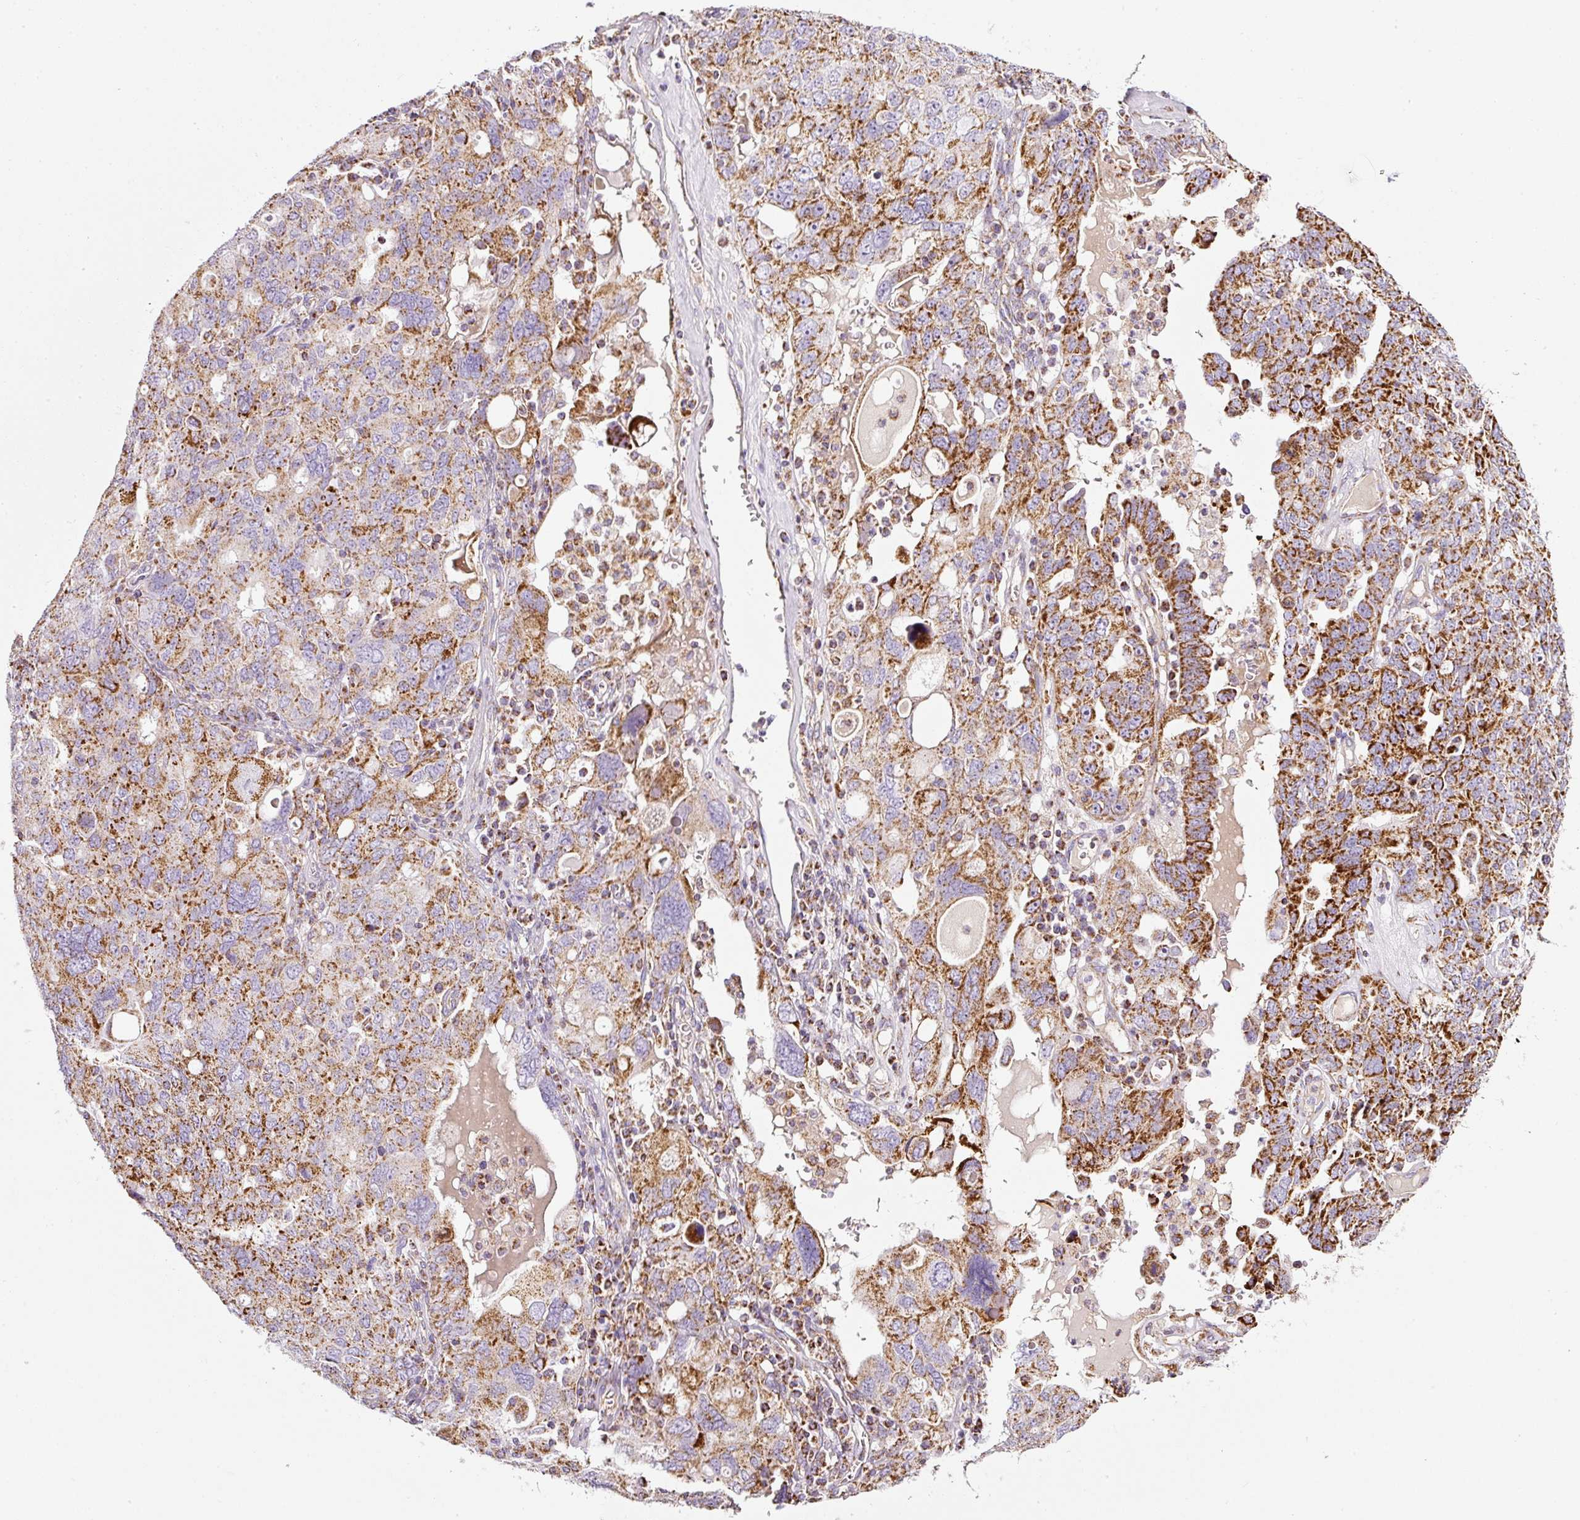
{"staining": {"intensity": "moderate", "quantity": ">75%", "location": "cytoplasmic/membranous"}, "tissue": "ovarian cancer", "cell_type": "Tumor cells", "image_type": "cancer", "snomed": [{"axis": "morphology", "description": "Carcinoma, endometroid"}, {"axis": "topography", "description": "Ovary"}], "caption": "High-power microscopy captured an immunohistochemistry histopathology image of ovarian cancer, revealing moderate cytoplasmic/membranous staining in about >75% of tumor cells.", "gene": "SDHA", "patient": {"sex": "female", "age": 62}}